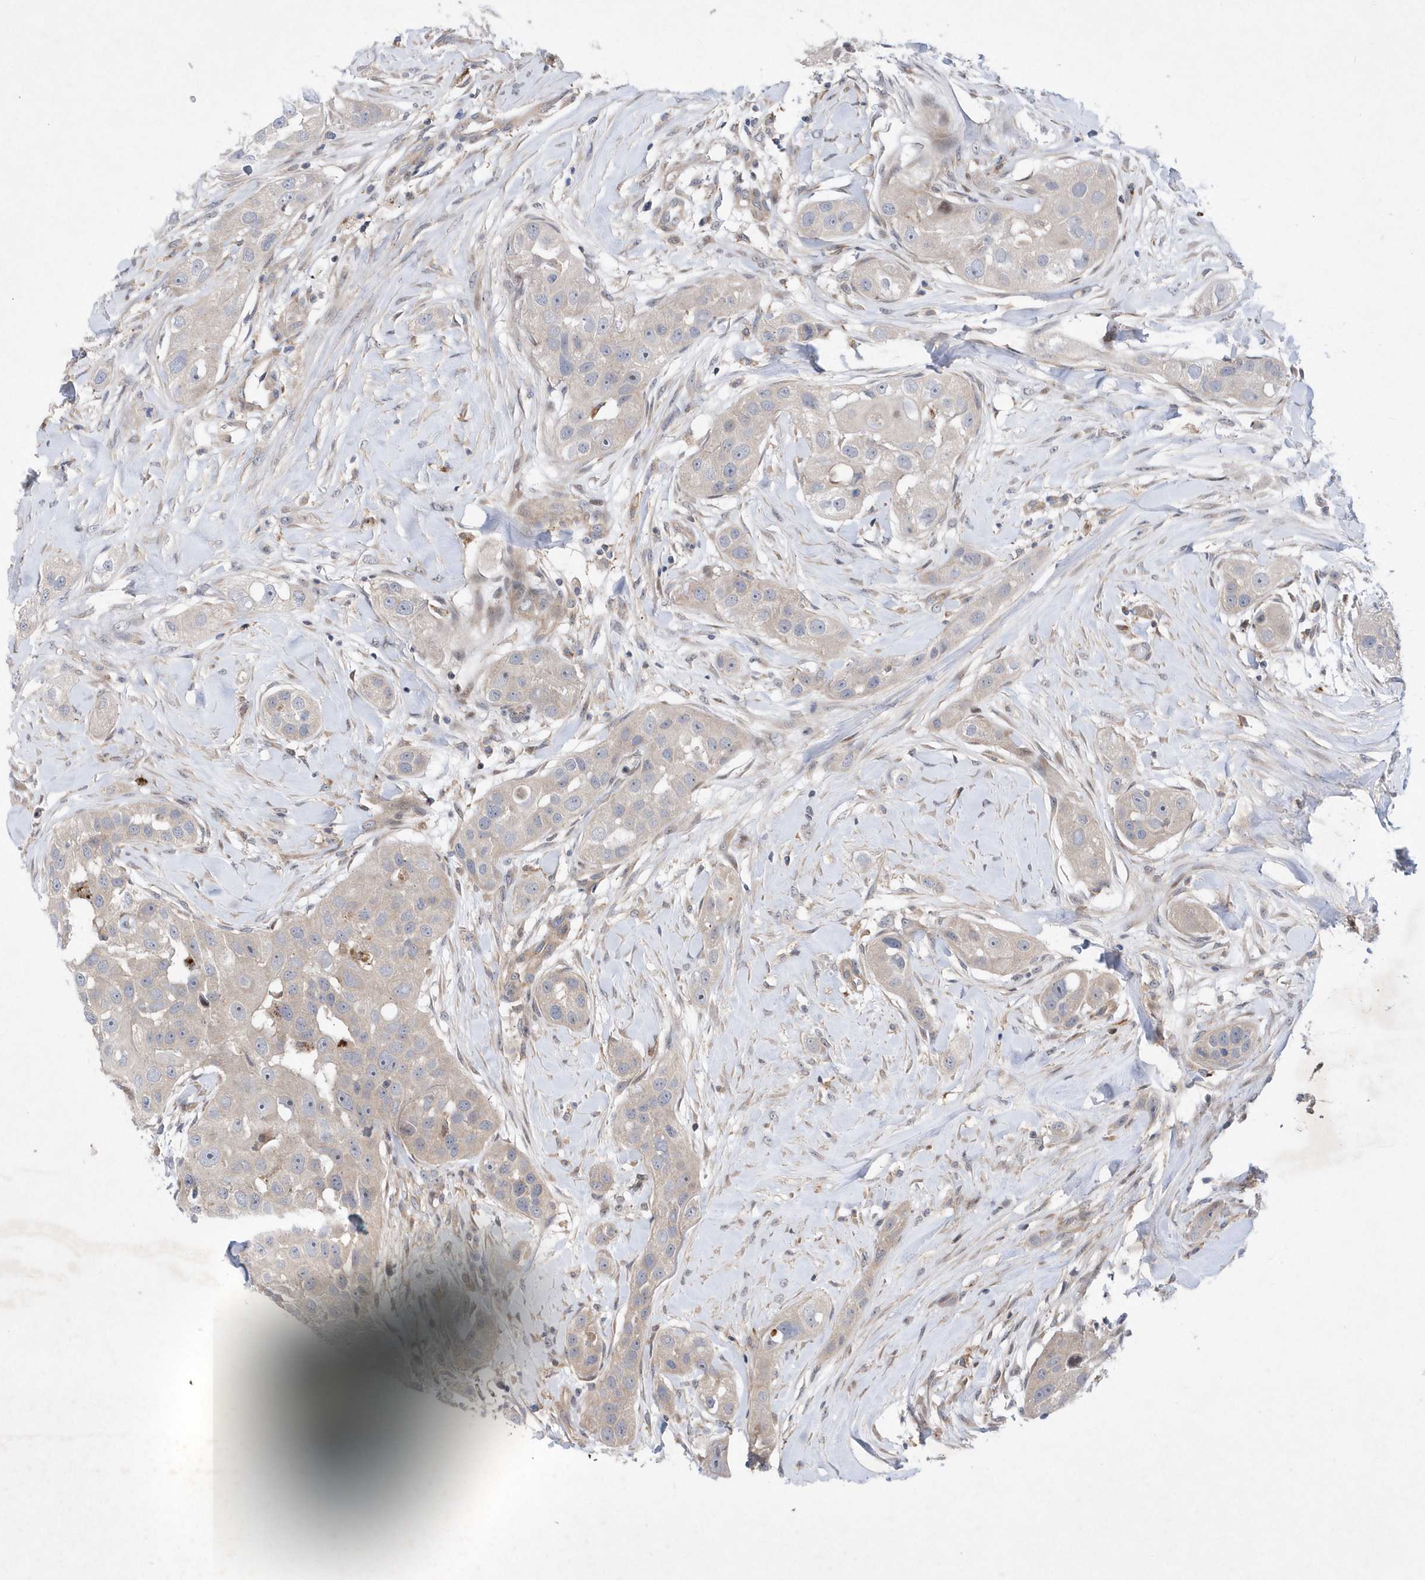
{"staining": {"intensity": "weak", "quantity": "<25%", "location": "cytoplasmic/membranous"}, "tissue": "head and neck cancer", "cell_type": "Tumor cells", "image_type": "cancer", "snomed": [{"axis": "morphology", "description": "Normal tissue, NOS"}, {"axis": "morphology", "description": "Squamous cell carcinoma, NOS"}, {"axis": "topography", "description": "Skeletal muscle"}, {"axis": "topography", "description": "Head-Neck"}], "caption": "High power microscopy photomicrograph of an immunohistochemistry histopathology image of head and neck squamous cell carcinoma, revealing no significant positivity in tumor cells.", "gene": "LONRF2", "patient": {"sex": "male", "age": 51}}